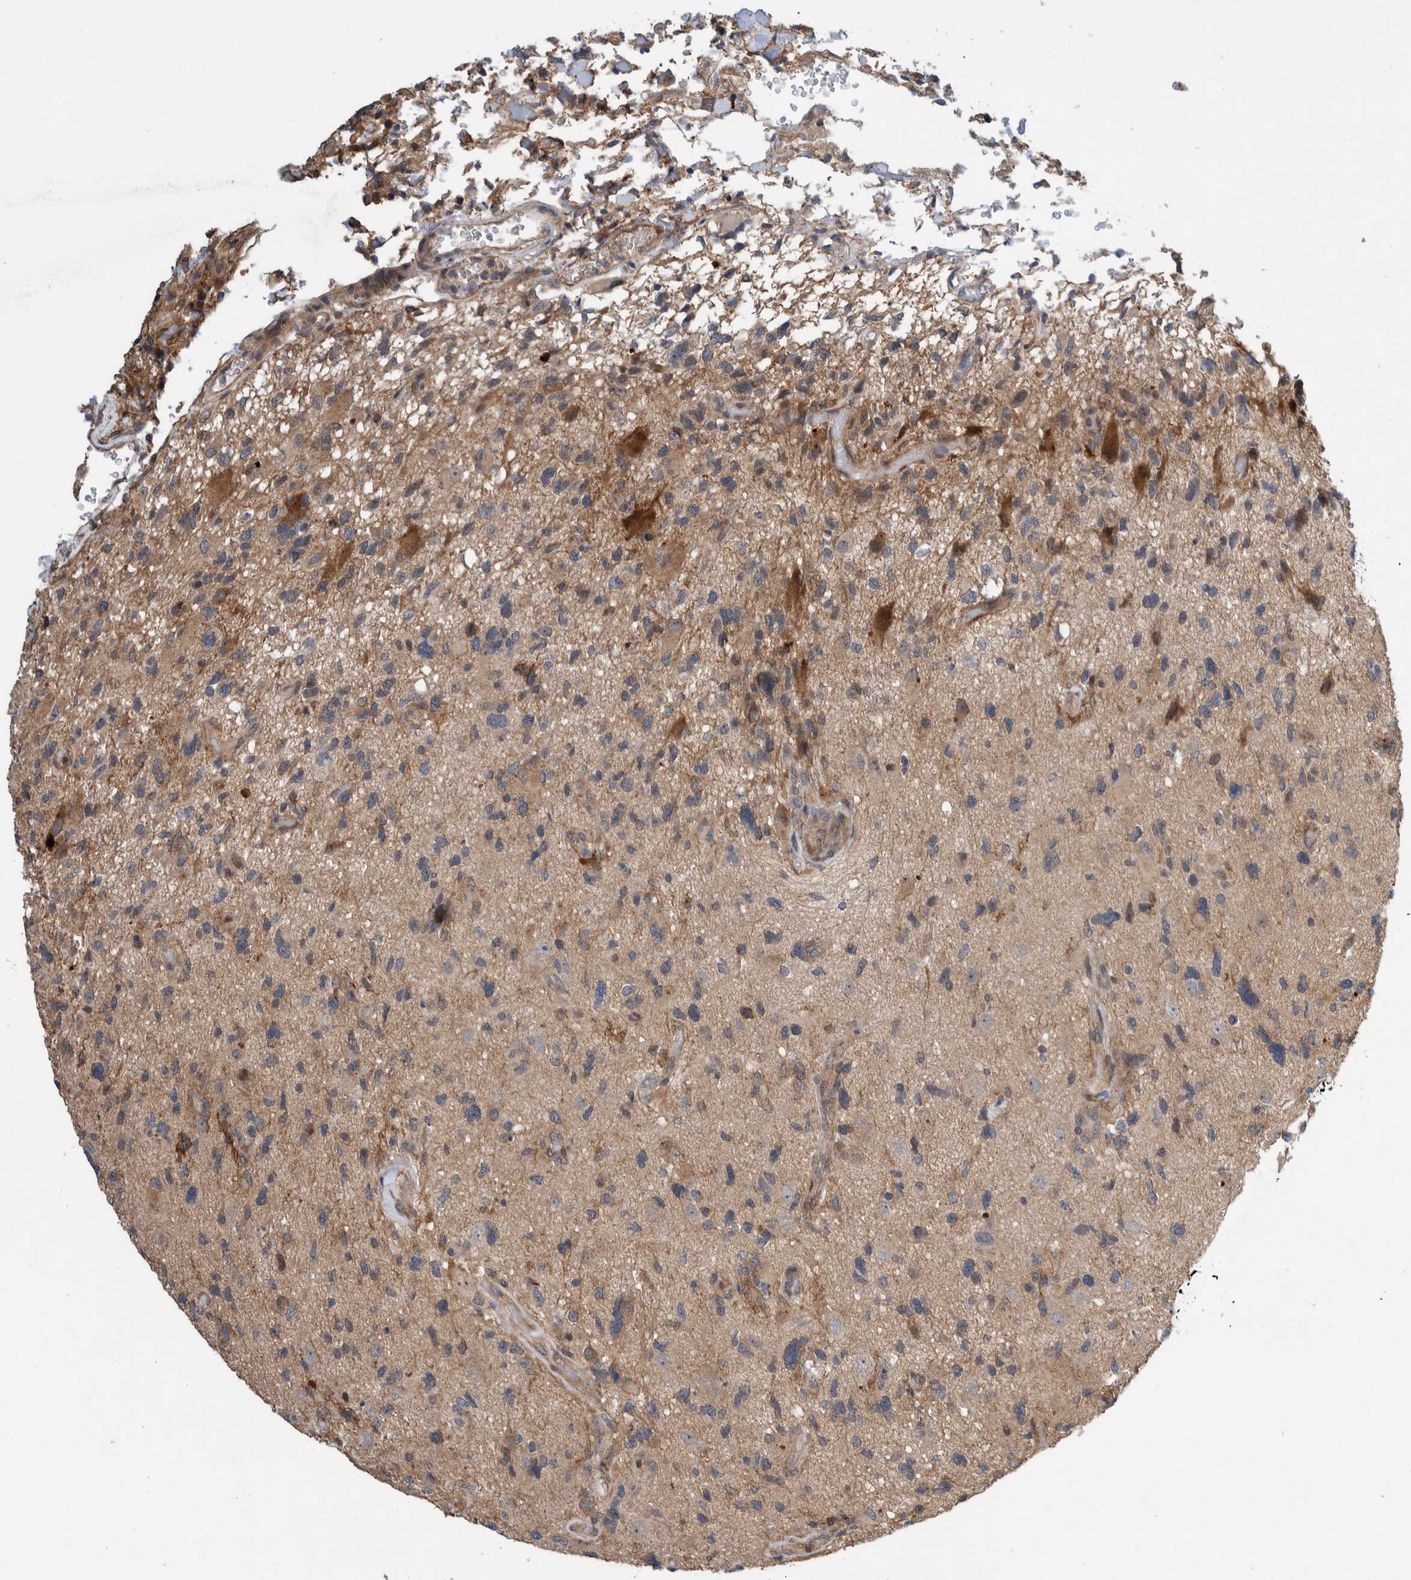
{"staining": {"intensity": "weak", "quantity": ">75%", "location": "cytoplasmic/membranous"}, "tissue": "glioma", "cell_type": "Tumor cells", "image_type": "cancer", "snomed": [{"axis": "morphology", "description": "Glioma, malignant, High grade"}, {"axis": "topography", "description": "Brain"}], "caption": "A photomicrograph of malignant glioma (high-grade) stained for a protein reveals weak cytoplasmic/membranous brown staining in tumor cells.", "gene": "PIK3R6", "patient": {"sex": "male", "age": 33}}